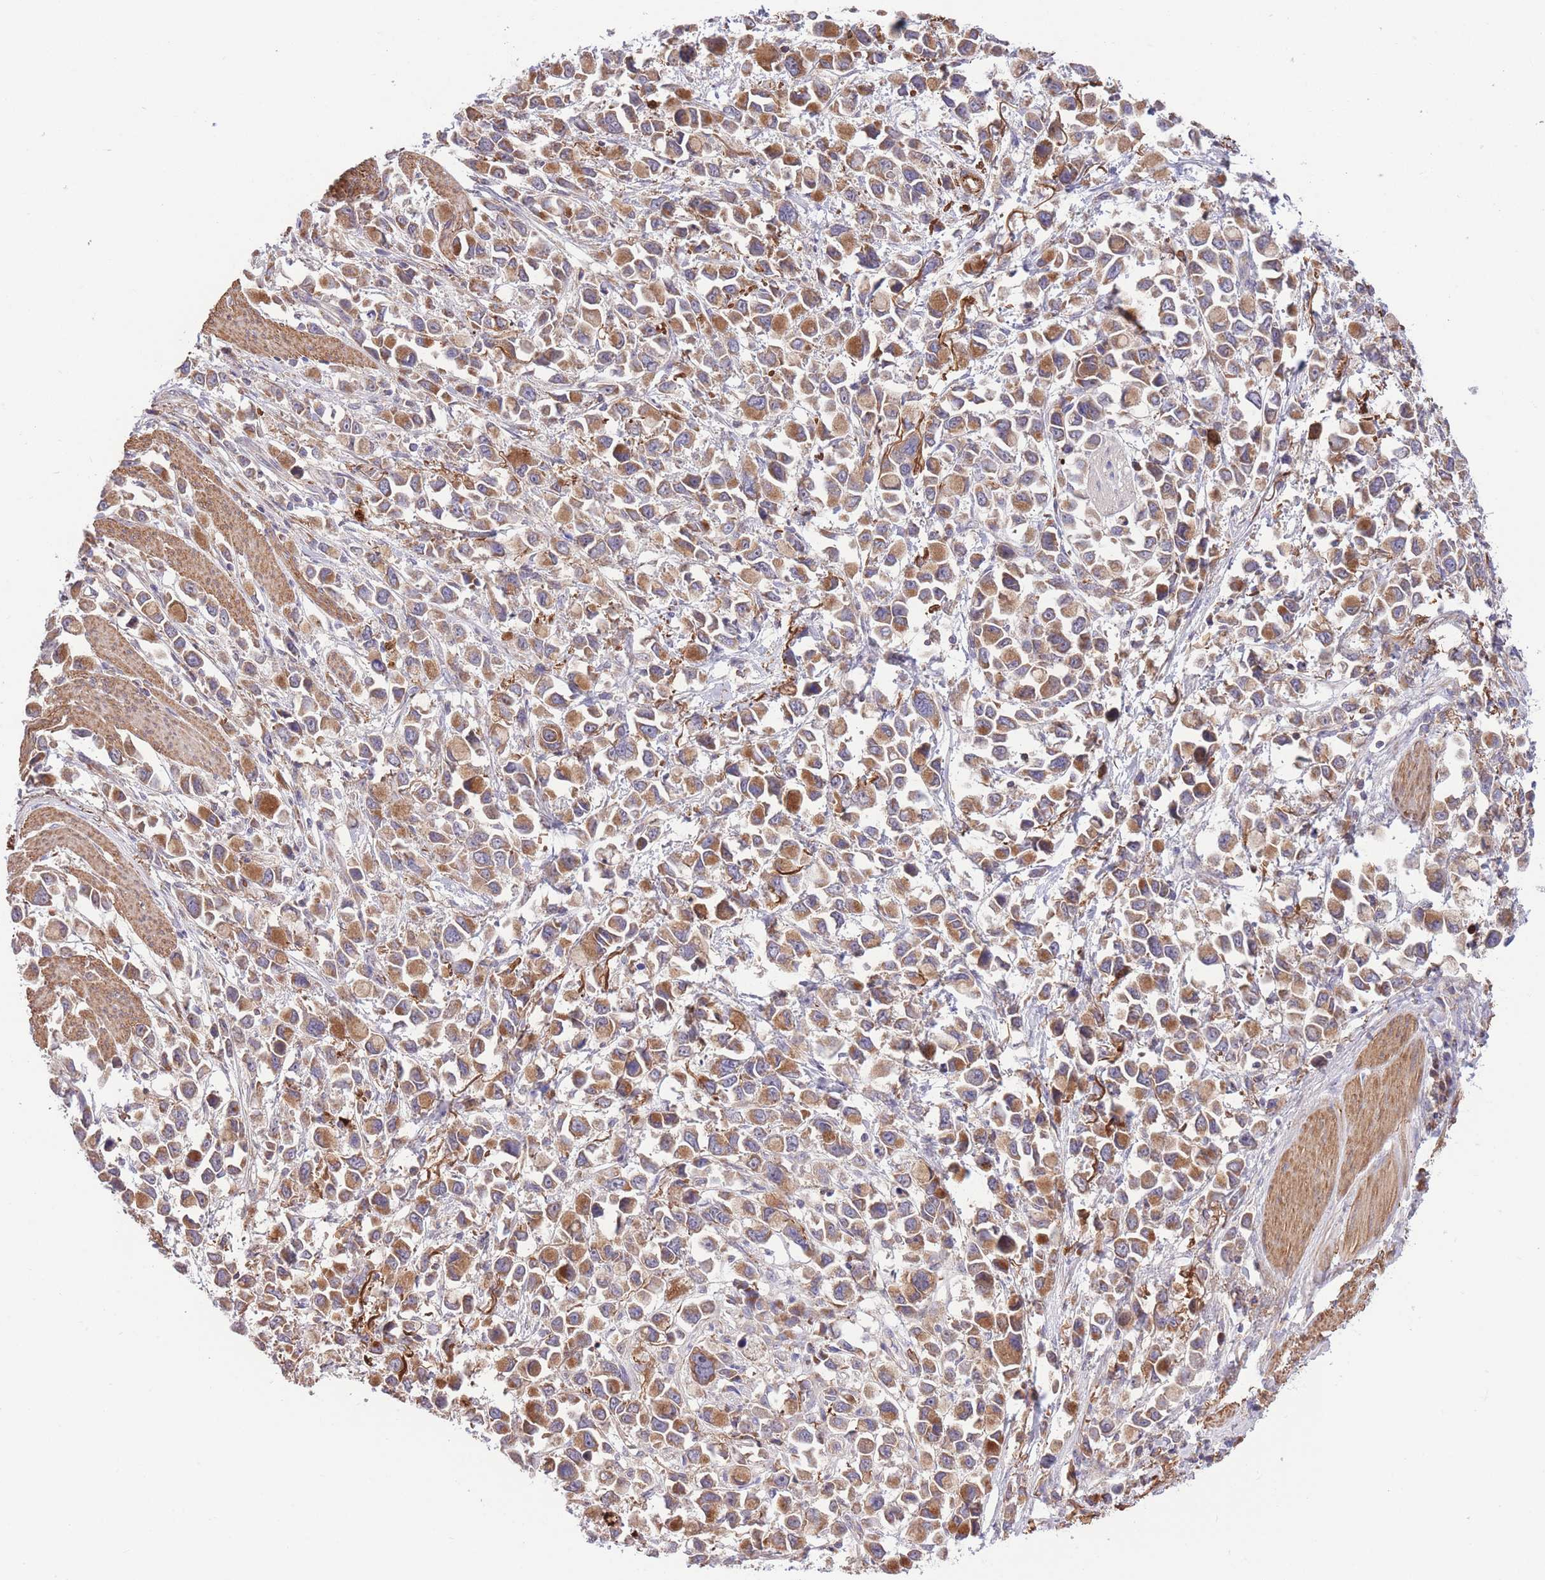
{"staining": {"intensity": "moderate", "quantity": ">75%", "location": "cytoplasmic/membranous"}, "tissue": "stomach cancer", "cell_type": "Tumor cells", "image_type": "cancer", "snomed": [{"axis": "morphology", "description": "Adenocarcinoma, NOS"}, {"axis": "topography", "description": "Stomach"}], "caption": "A photomicrograph of human adenocarcinoma (stomach) stained for a protein displays moderate cytoplasmic/membranous brown staining in tumor cells.", "gene": "ATP13A2", "patient": {"sex": "female", "age": 81}}